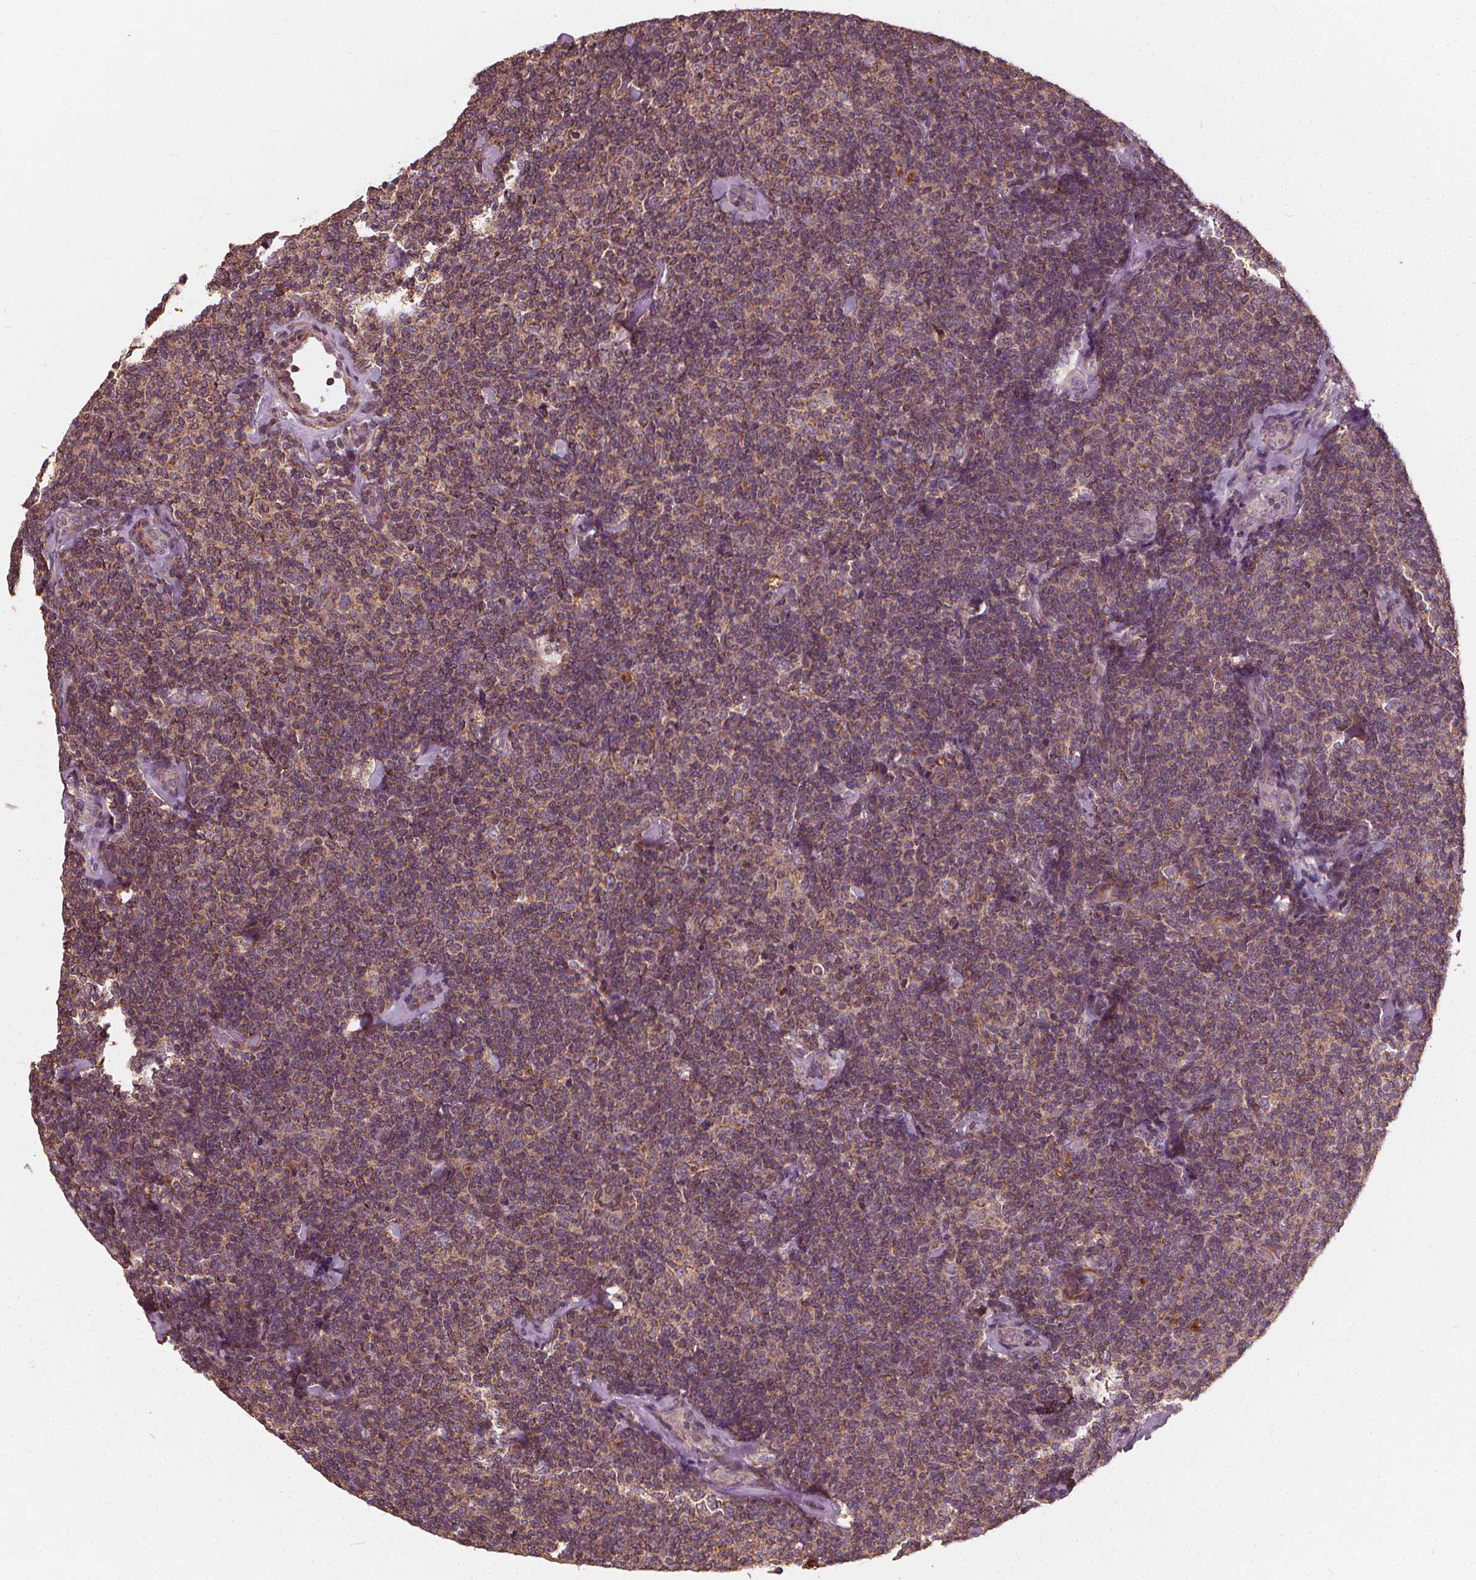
{"staining": {"intensity": "moderate", "quantity": ">75%", "location": "cytoplasmic/membranous"}, "tissue": "lymphoma", "cell_type": "Tumor cells", "image_type": "cancer", "snomed": [{"axis": "morphology", "description": "Malignant lymphoma, non-Hodgkin's type, Low grade"}, {"axis": "topography", "description": "Lymph node"}], "caption": "Lymphoma stained with a protein marker shows moderate staining in tumor cells.", "gene": "ORAI2", "patient": {"sex": "female", "age": 56}}